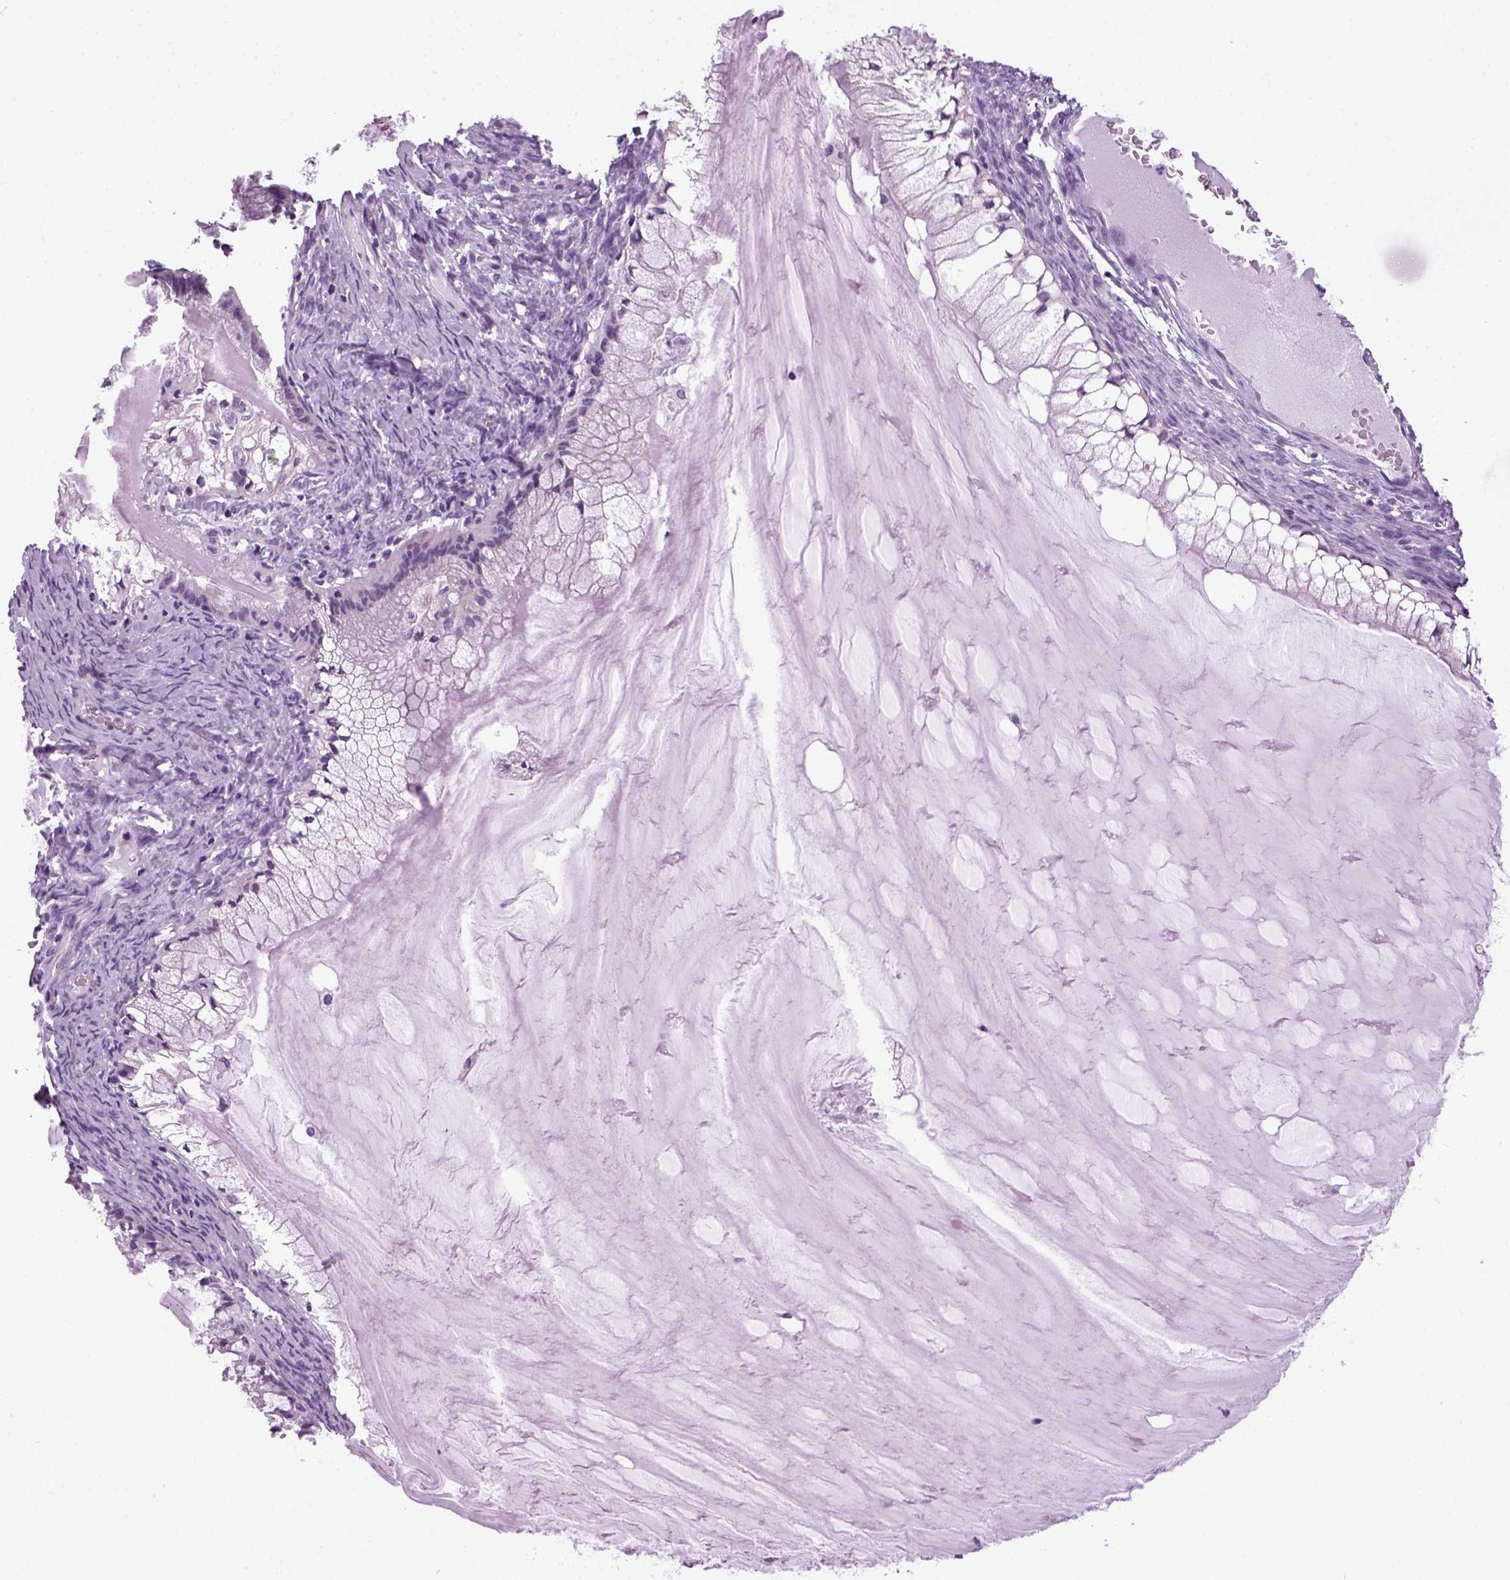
{"staining": {"intensity": "negative", "quantity": "none", "location": "none"}, "tissue": "ovarian cancer", "cell_type": "Tumor cells", "image_type": "cancer", "snomed": [{"axis": "morphology", "description": "Cystadenocarcinoma, mucinous, NOS"}, {"axis": "topography", "description": "Ovary"}], "caption": "Histopathology image shows no protein expression in tumor cells of ovarian cancer (mucinous cystadenocarcinoma) tissue. (Stains: DAB (3,3'-diaminobenzidine) immunohistochemistry (IHC) with hematoxylin counter stain, Microscopy: brightfield microscopy at high magnification).", "gene": "HMCN2", "patient": {"sex": "female", "age": 57}}